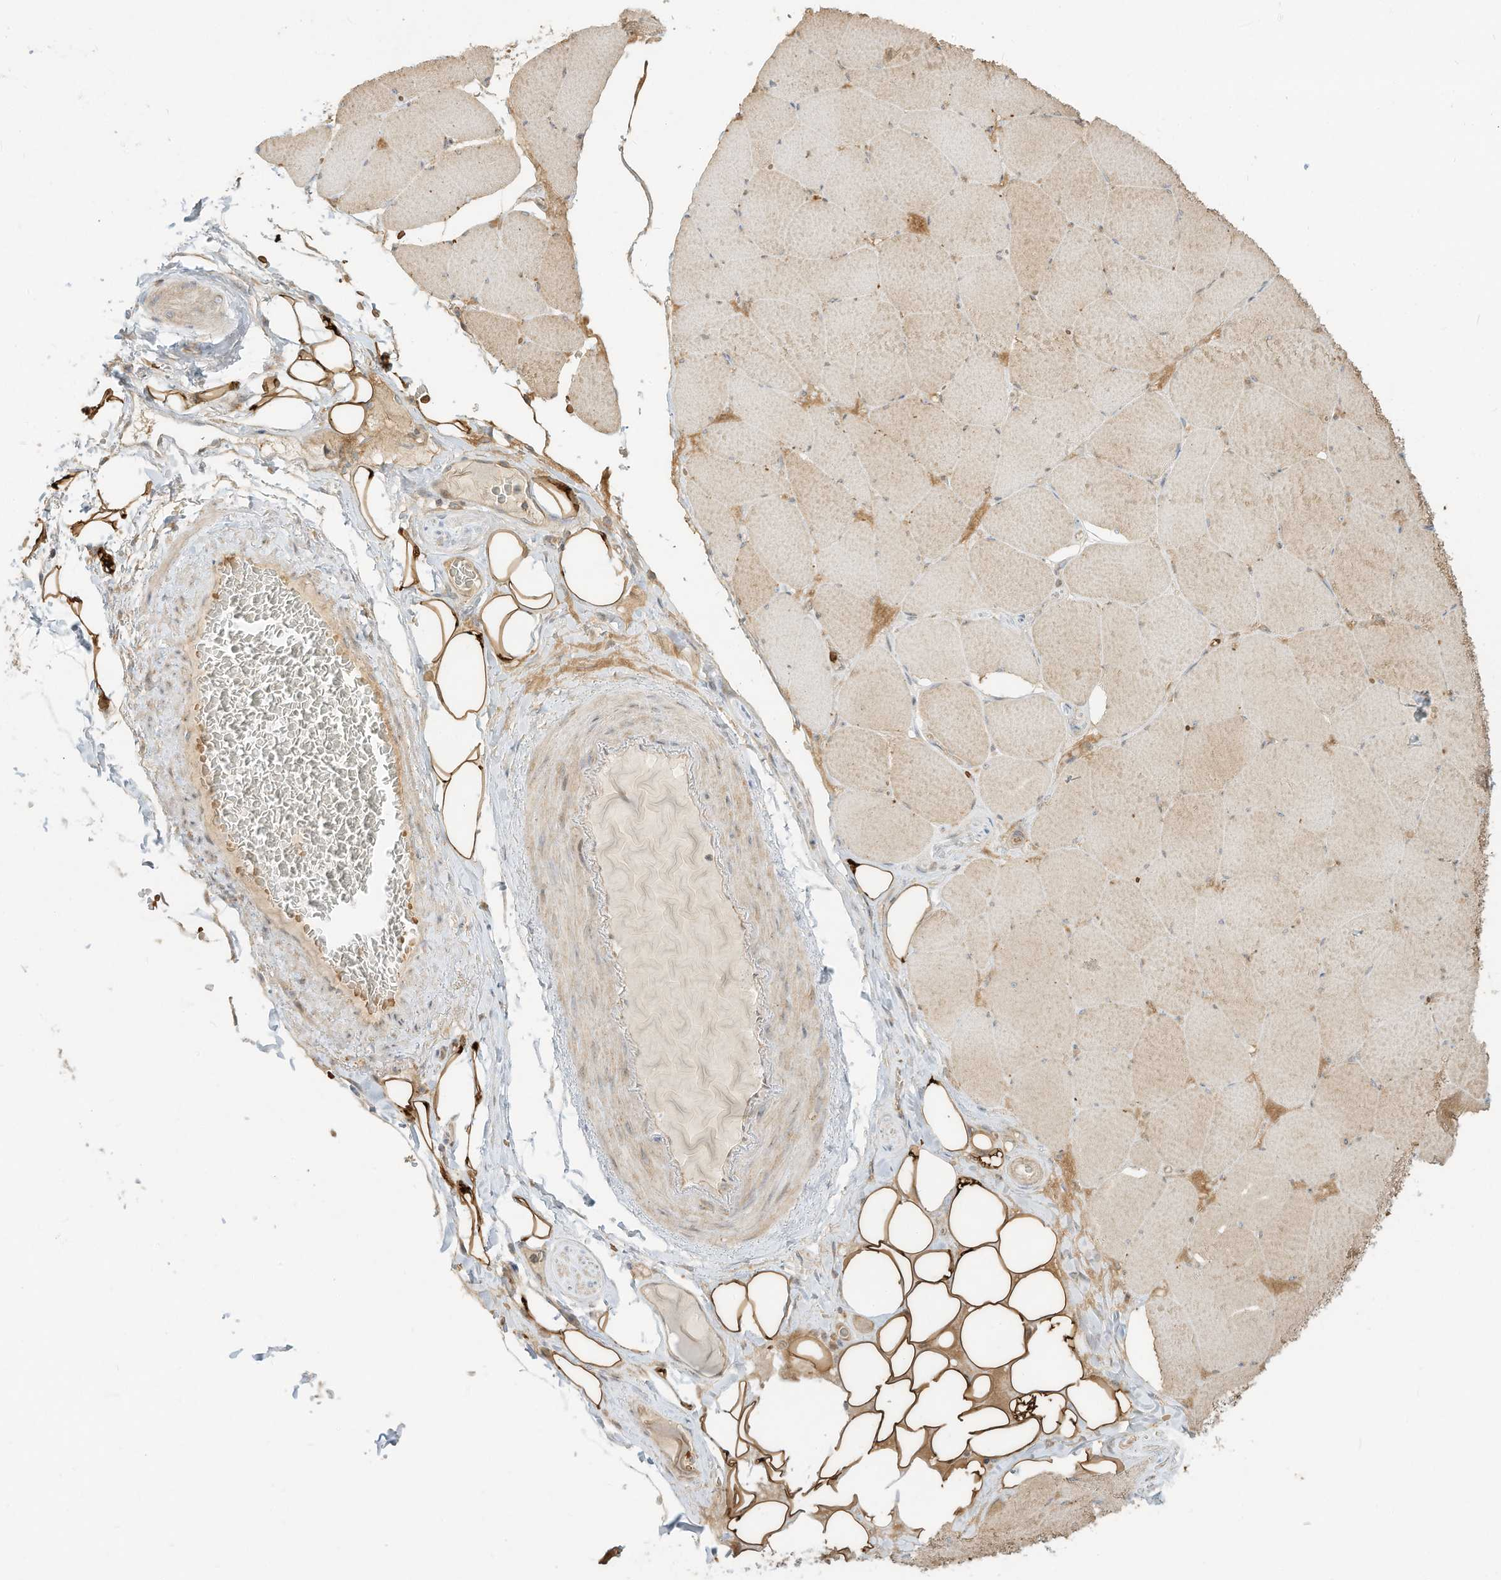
{"staining": {"intensity": "moderate", "quantity": ">75%", "location": "cytoplasmic/membranous"}, "tissue": "skeletal muscle", "cell_type": "Myocytes", "image_type": "normal", "snomed": [{"axis": "morphology", "description": "Normal tissue, NOS"}, {"axis": "topography", "description": "Skeletal muscle"}, {"axis": "topography", "description": "Head-Neck"}], "caption": "Myocytes demonstrate medium levels of moderate cytoplasmic/membranous positivity in approximately >75% of cells in benign skeletal muscle. The protein of interest is stained brown, and the nuclei are stained in blue (DAB IHC with brightfield microscopy, high magnification).", "gene": "OFD1", "patient": {"sex": "male", "age": 66}}